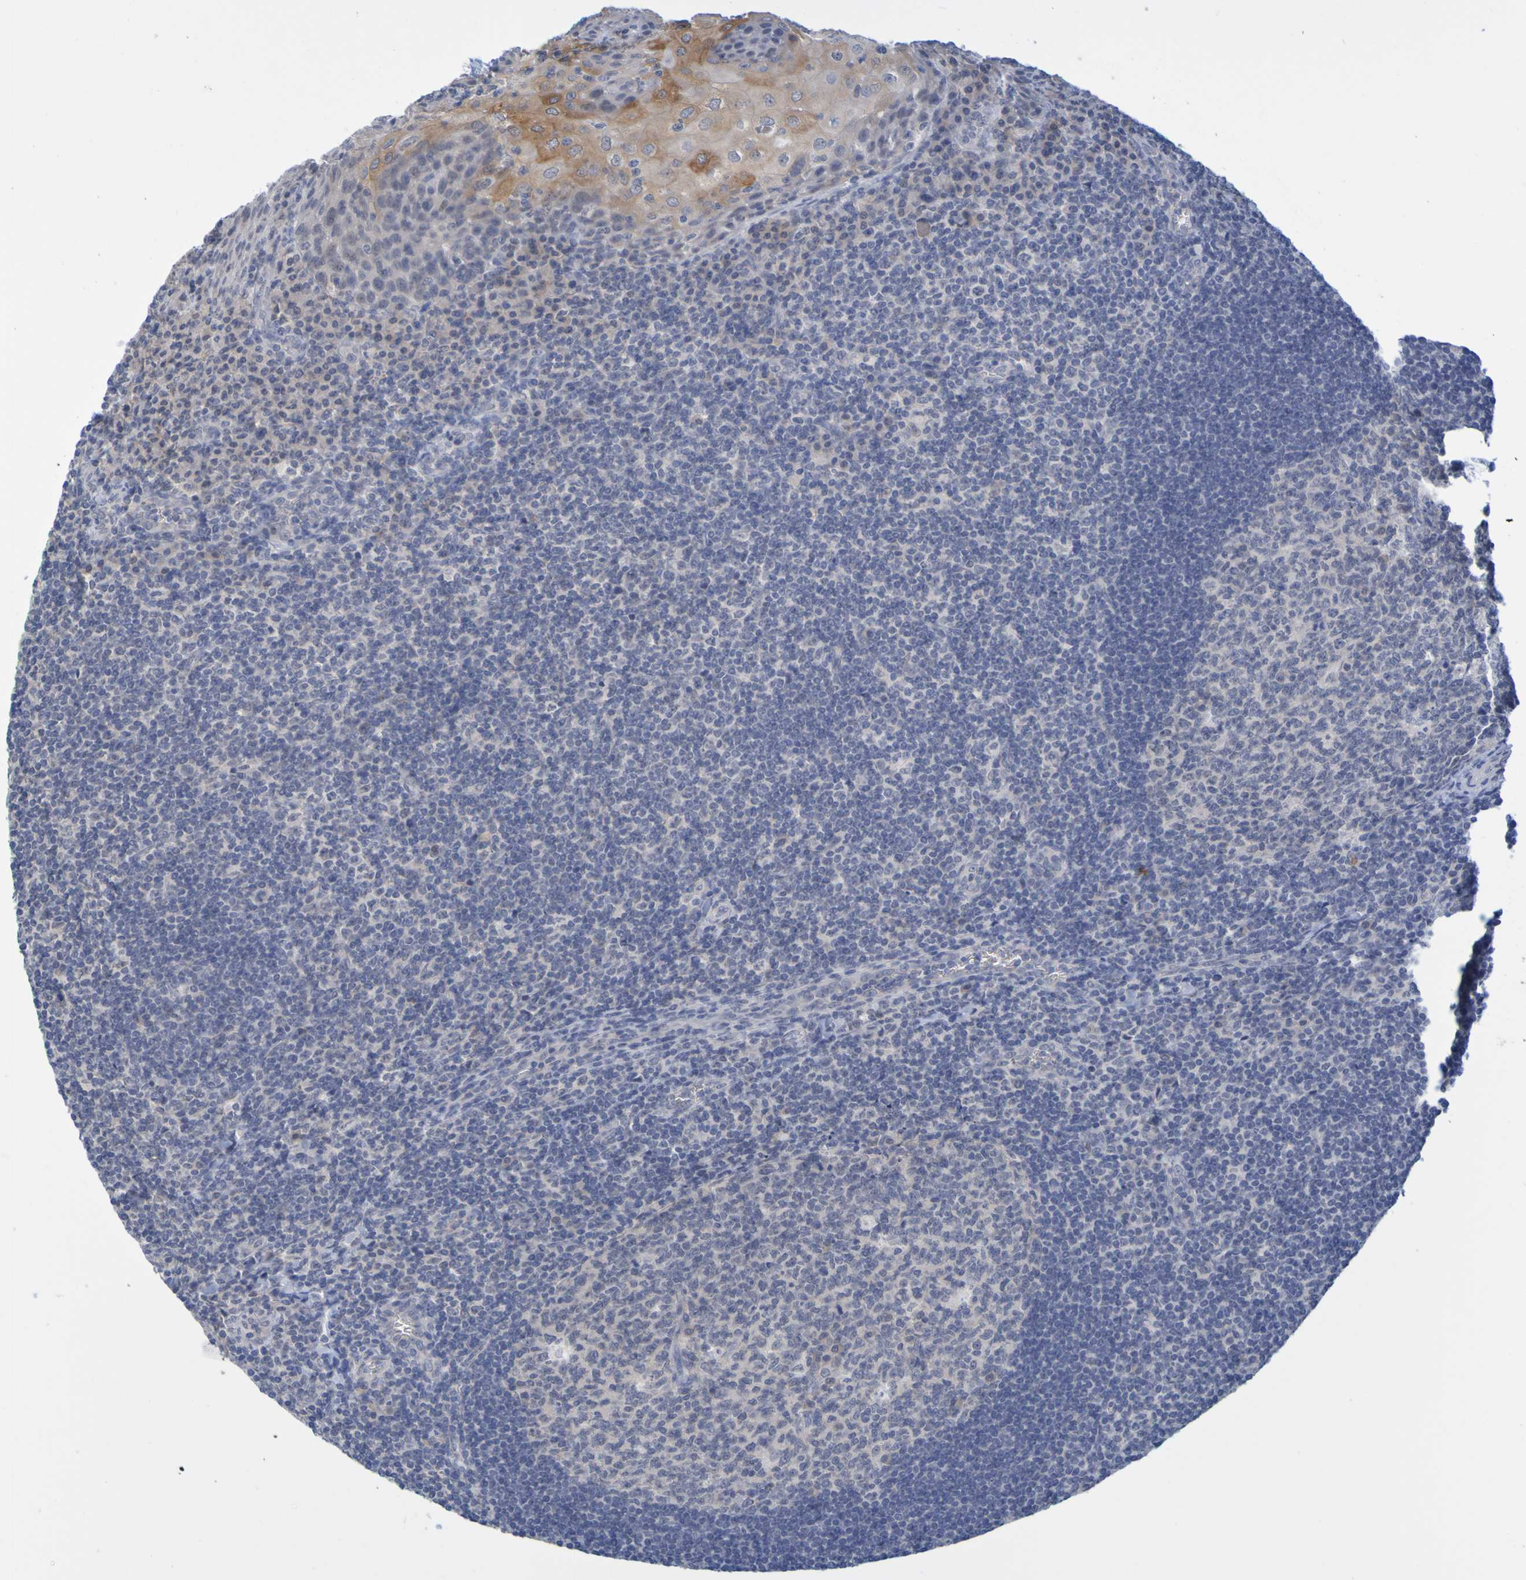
{"staining": {"intensity": "negative", "quantity": "none", "location": "none"}, "tissue": "tonsil", "cell_type": "Germinal center cells", "image_type": "normal", "snomed": [{"axis": "morphology", "description": "Normal tissue, NOS"}, {"axis": "topography", "description": "Tonsil"}], "caption": "The IHC micrograph has no significant expression in germinal center cells of tonsil.", "gene": "ENDOU", "patient": {"sex": "male", "age": 37}}